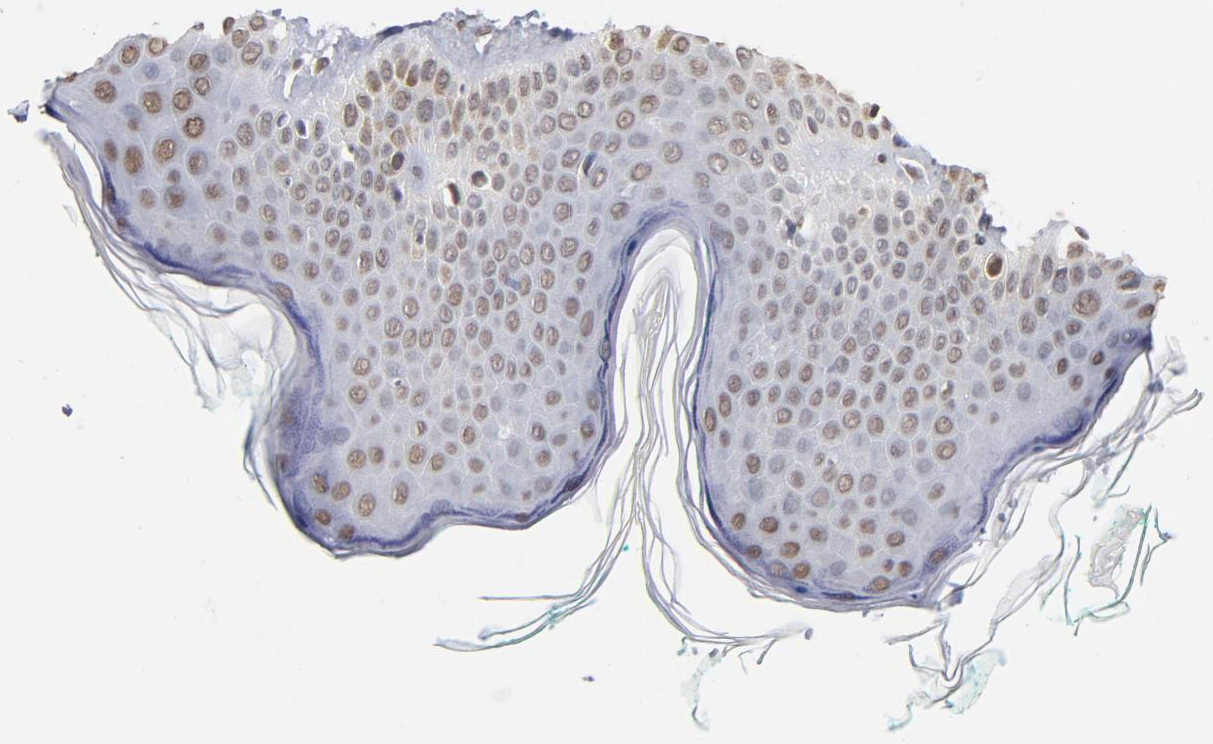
{"staining": {"intensity": "moderate", "quantity": "25%-75%", "location": "nuclear"}, "tissue": "skin", "cell_type": "Fibroblasts", "image_type": "normal", "snomed": [{"axis": "morphology", "description": "Normal tissue, NOS"}, {"axis": "topography", "description": "Skin"}], "caption": "Benign skin reveals moderate nuclear positivity in about 25%-75% of fibroblasts, visualized by immunohistochemistry.", "gene": "RBM3", "patient": {"sex": "male", "age": 71}}